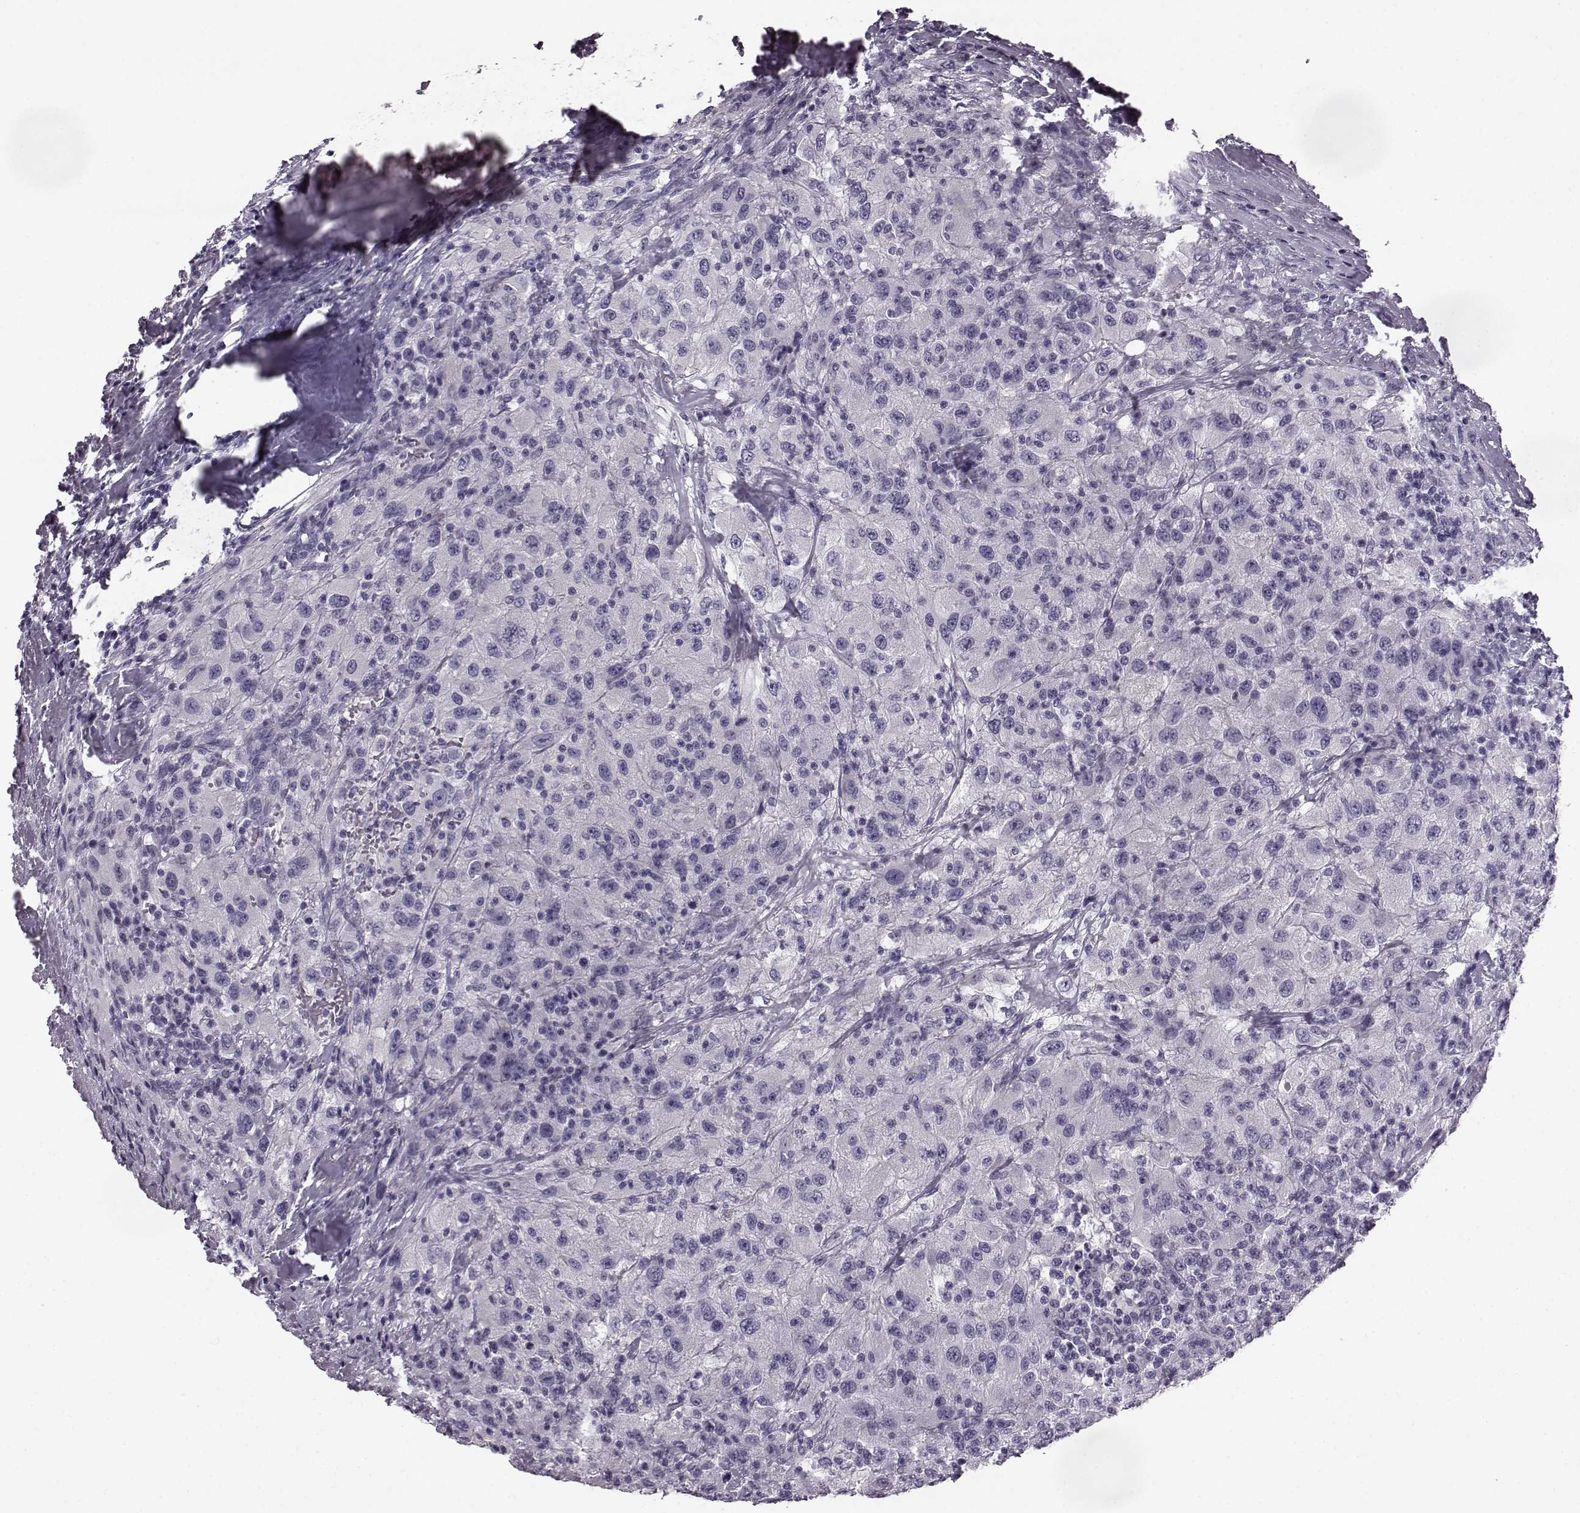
{"staining": {"intensity": "negative", "quantity": "none", "location": "none"}, "tissue": "renal cancer", "cell_type": "Tumor cells", "image_type": "cancer", "snomed": [{"axis": "morphology", "description": "Adenocarcinoma, NOS"}, {"axis": "topography", "description": "Kidney"}], "caption": "An immunohistochemistry (IHC) histopathology image of renal cancer (adenocarcinoma) is shown. There is no staining in tumor cells of renal cancer (adenocarcinoma).", "gene": "ODAD4", "patient": {"sex": "female", "age": 67}}